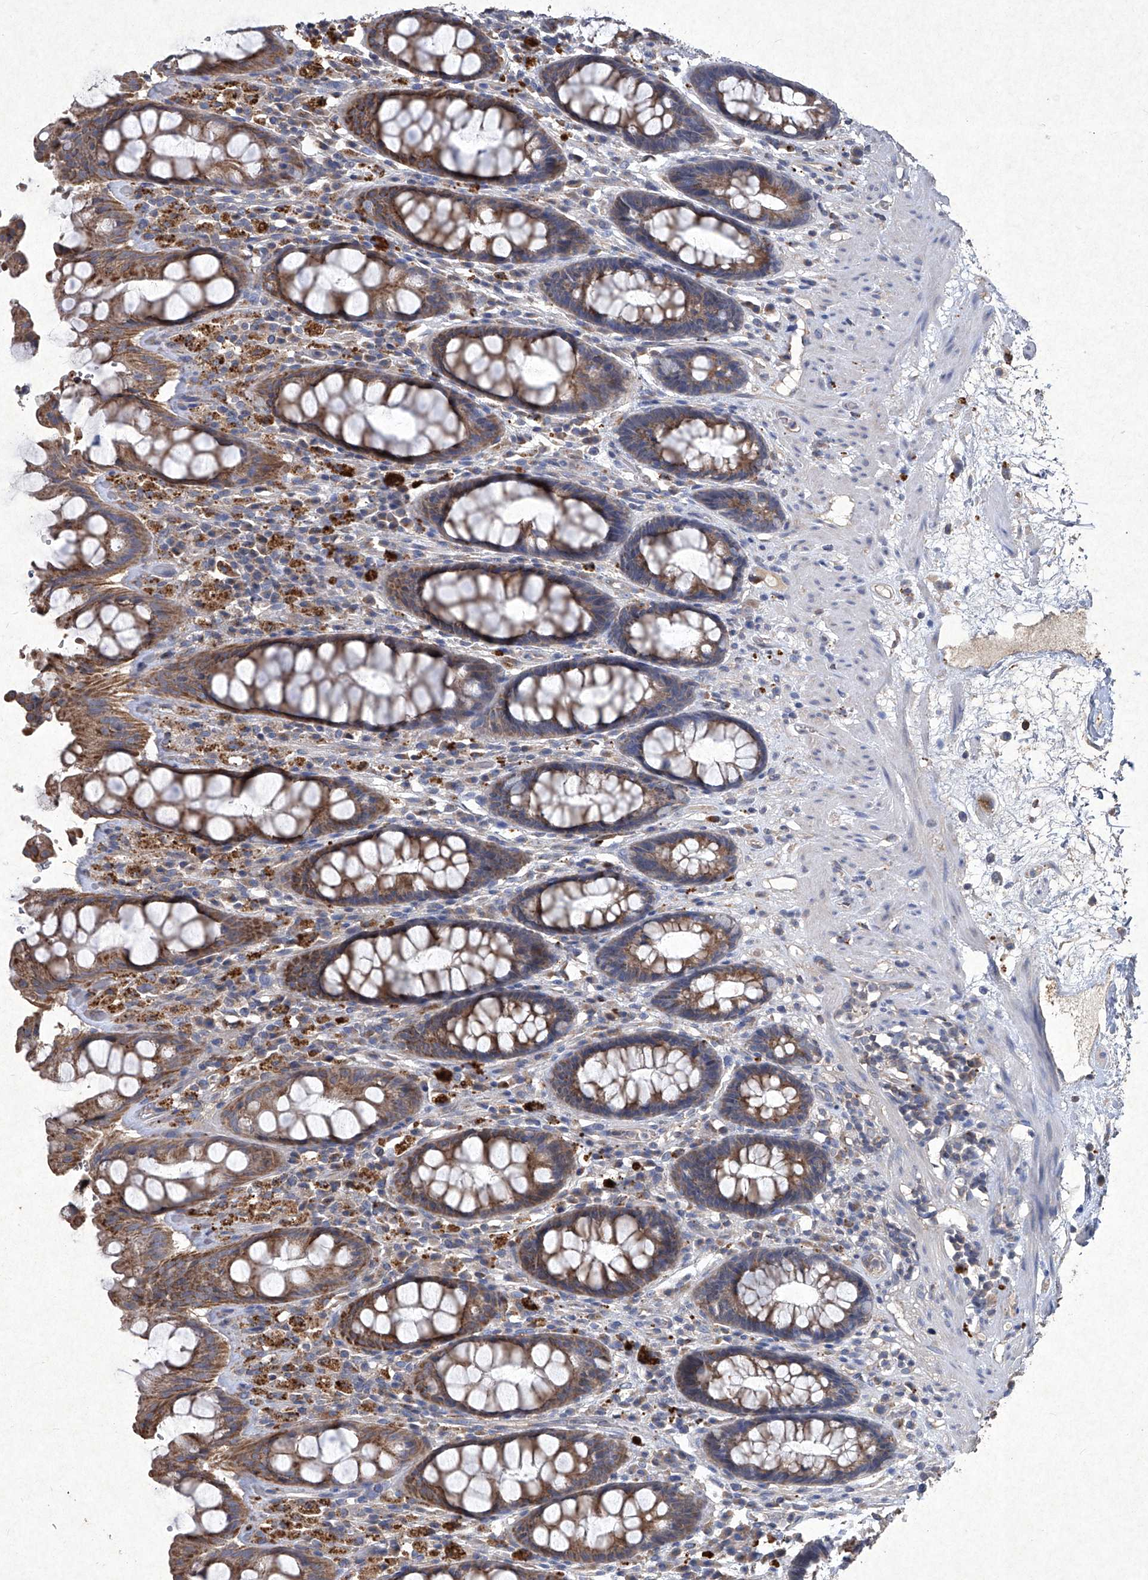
{"staining": {"intensity": "moderate", "quantity": ">75%", "location": "cytoplasmic/membranous"}, "tissue": "rectum", "cell_type": "Glandular cells", "image_type": "normal", "snomed": [{"axis": "morphology", "description": "Normal tissue, NOS"}, {"axis": "topography", "description": "Rectum"}], "caption": "A high-resolution histopathology image shows immunohistochemistry (IHC) staining of unremarkable rectum, which demonstrates moderate cytoplasmic/membranous expression in about >75% of glandular cells. Nuclei are stained in blue.", "gene": "MED16", "patient": {"sex": "male", "age": 64}}